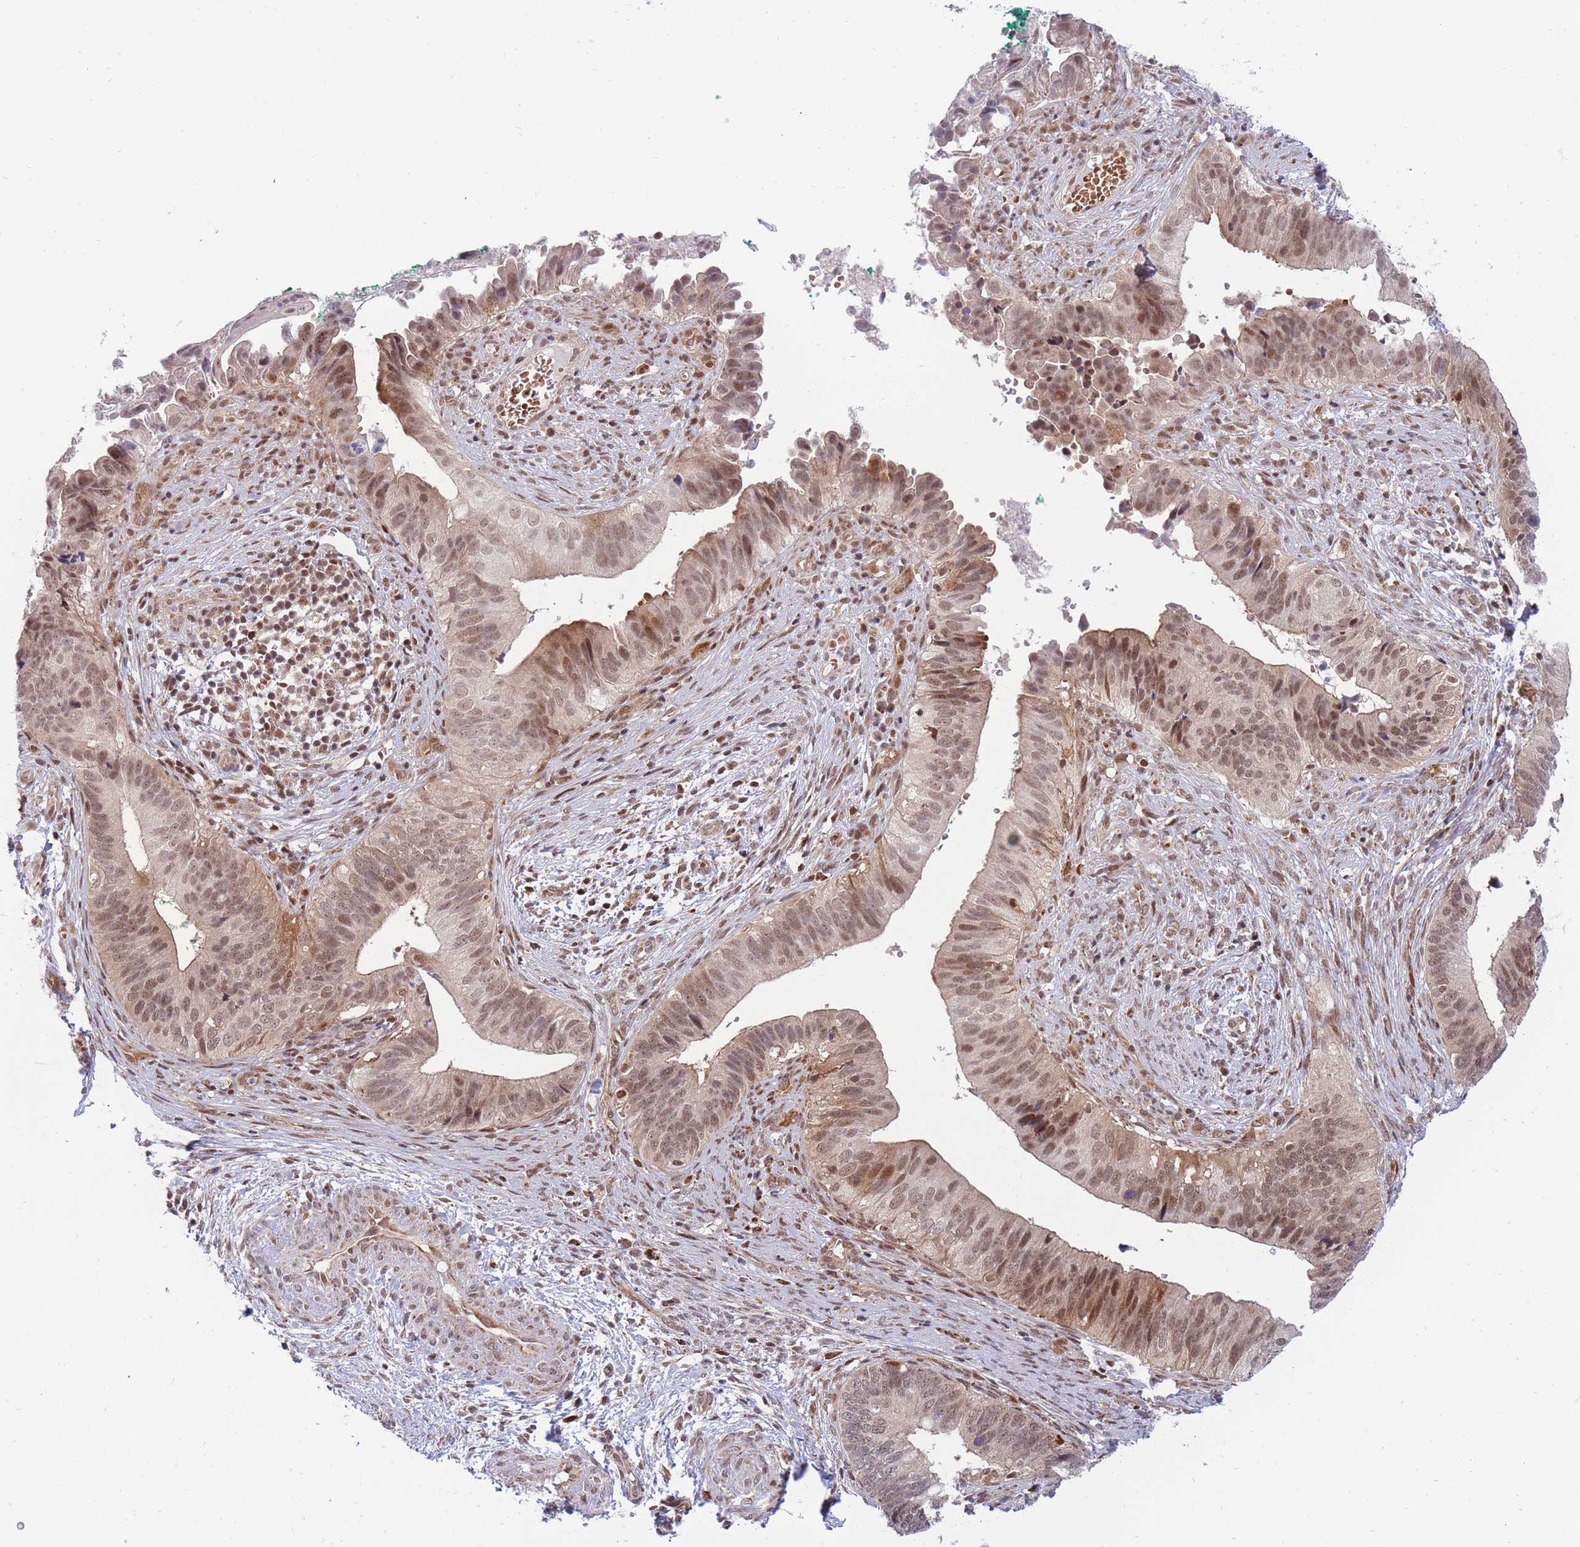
{"staining": {"intensity": "moderate", "quantity": ">75%", "location": "cytoplasmic/membranous,nuclear"}, "tissue": "cervical cancer", "cell_type": "Tumor cells", "image_type": "cancer", "snomed": [{"axis": "morphology", "description": "Adenocarcinoma, NOS"}, {"axis": "topography", "description": "Cervix"}], "caption": "Immunohistochemistry (IHC) photomicrograph of human cervical adenocarcinoma stained for a protein (brown), which shows medium levels of moderate cytoplasmic/membranous and nuclear expression in approximately >75% of tumor cells.", "gene": "BOD1L1", "patient": {"sex": "female", "age": 42}}